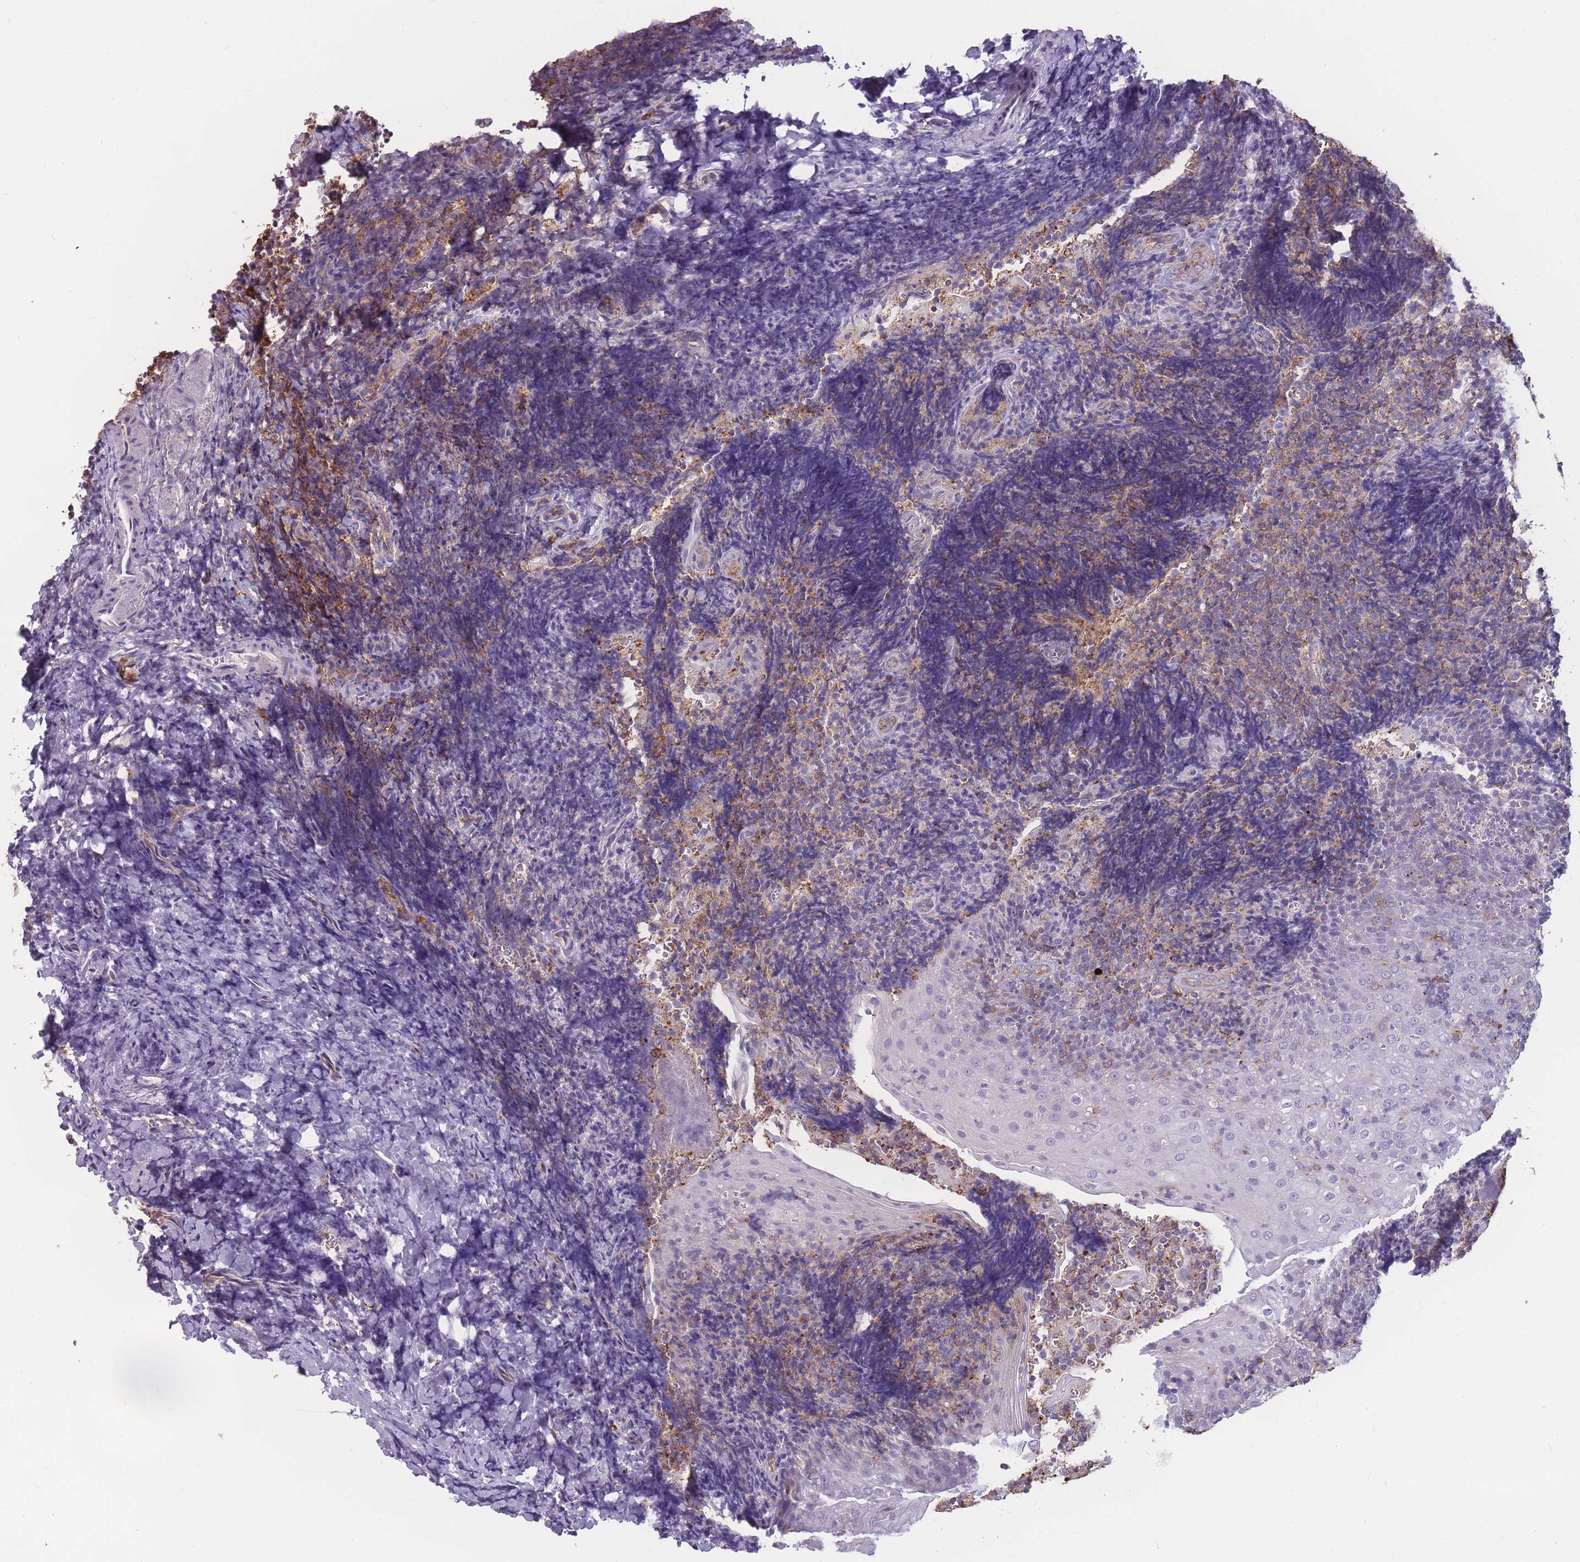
{"staining": {"intensity": "moderate", "quantity": ">75%", "location": "cytoplasmic/membranous"}, "tissue": "tonsil", "cell_type": "Germinal center cells", "image_type": "normal", "snomed": [{"axis": "morphology", "description": "Normal tissue, NOS"}, {"axis": "topography", "description": "Tonsil"}], "caption": "The photomicrograph reveals immunohistochemical staining of unremarkable tonsil. There is moderate cytoplasmic/membranous positivity is identified in about >75% of germinal center cells.", "gene": "GNA11", "patient": {"sex": "male", "age": 27}}